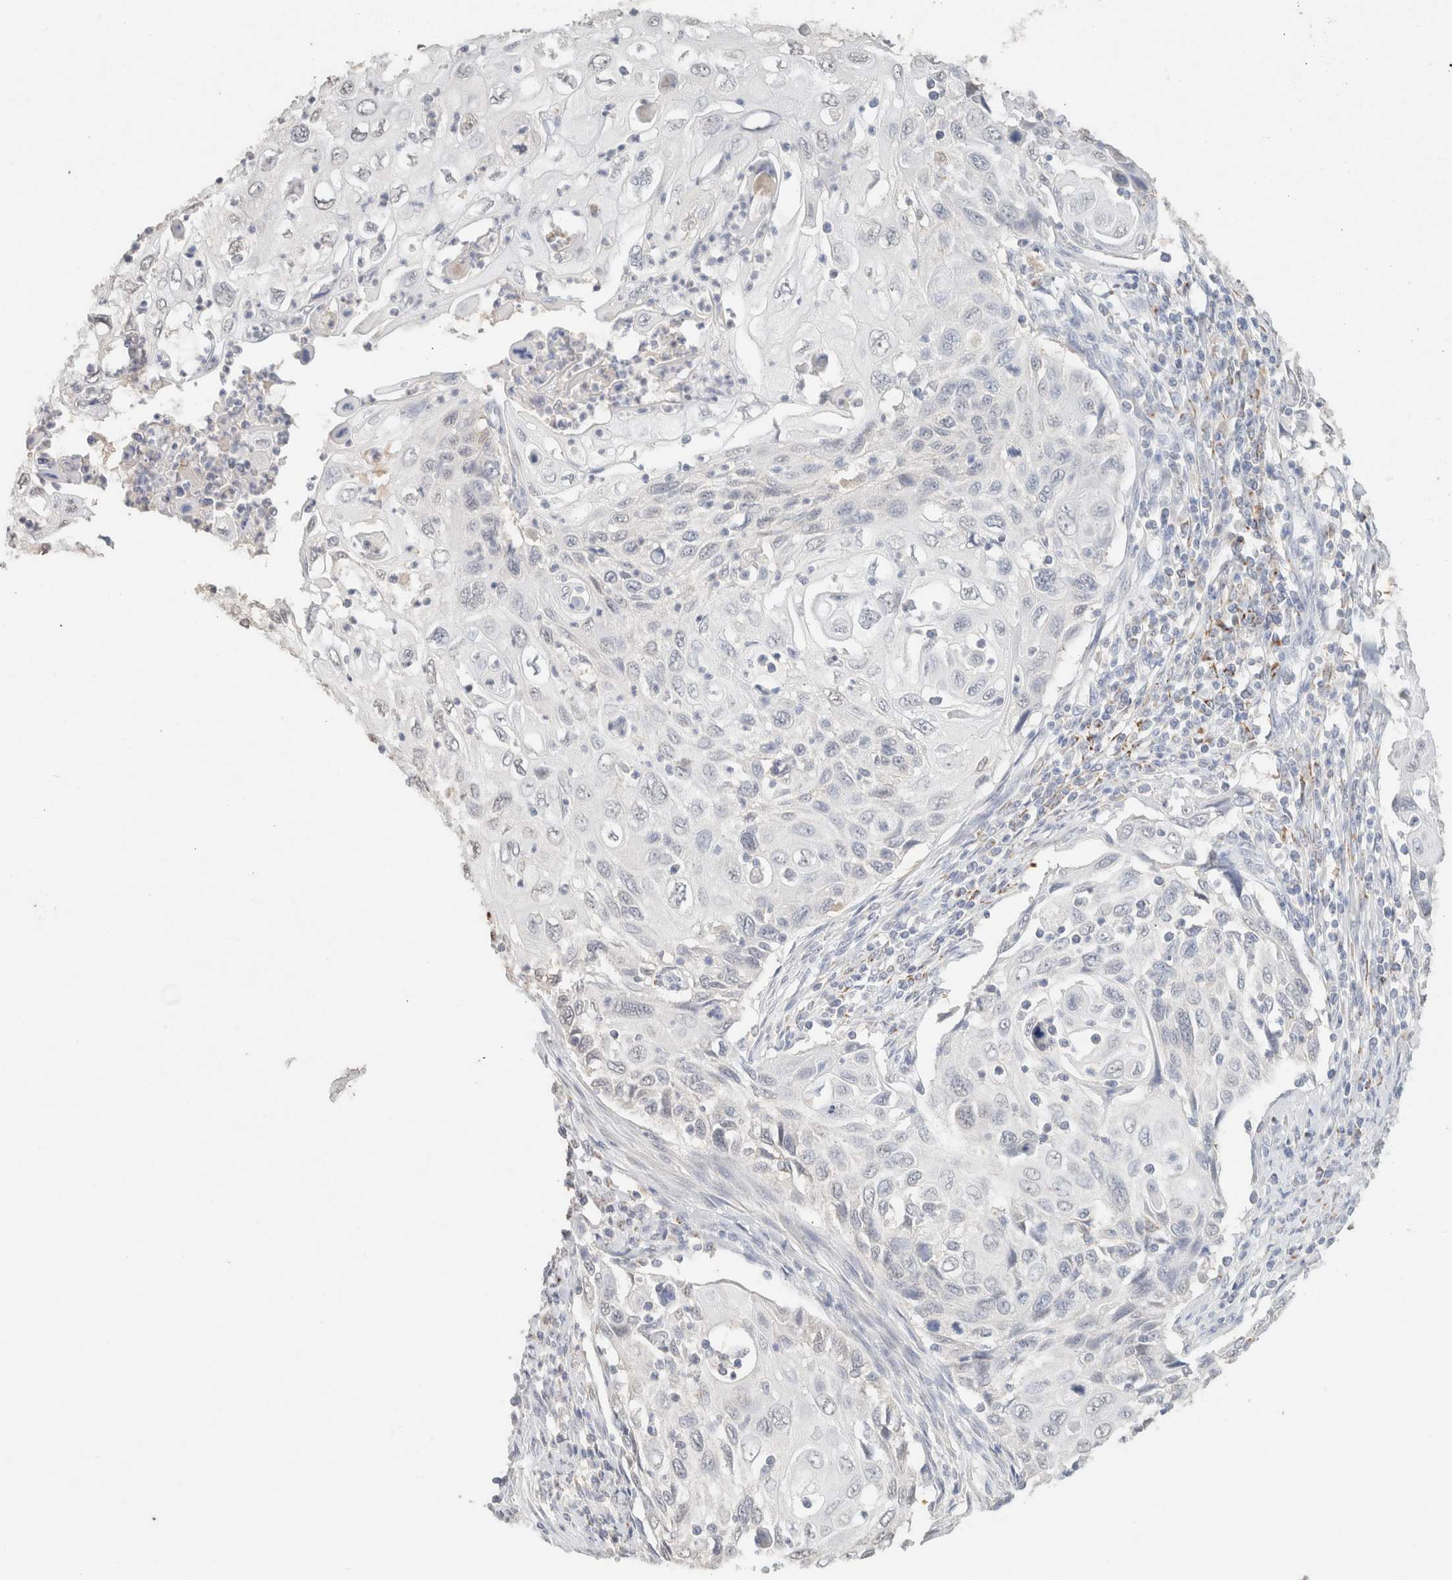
{"staining": {"intensity": "negative", "quantity": "none", "location": "none"}, "tissue": "cervical cancer", "cell_type": "Tumor cells", "image_type": "cancer", "snomed": [{"axis": "morphology", "description": "Squamous cell carcinoma, NOS"}, {"axis": "topography", "description": "Cervix"}], "caption": "An immunohistochemistry micrograph of squamous cell carcinoma (cervical) is shown. There is no staining in tumor cells of squamous cell carcinoma (cervical).", "gene": "CPA1", "patient": {"sex": "female", "age": 70}}